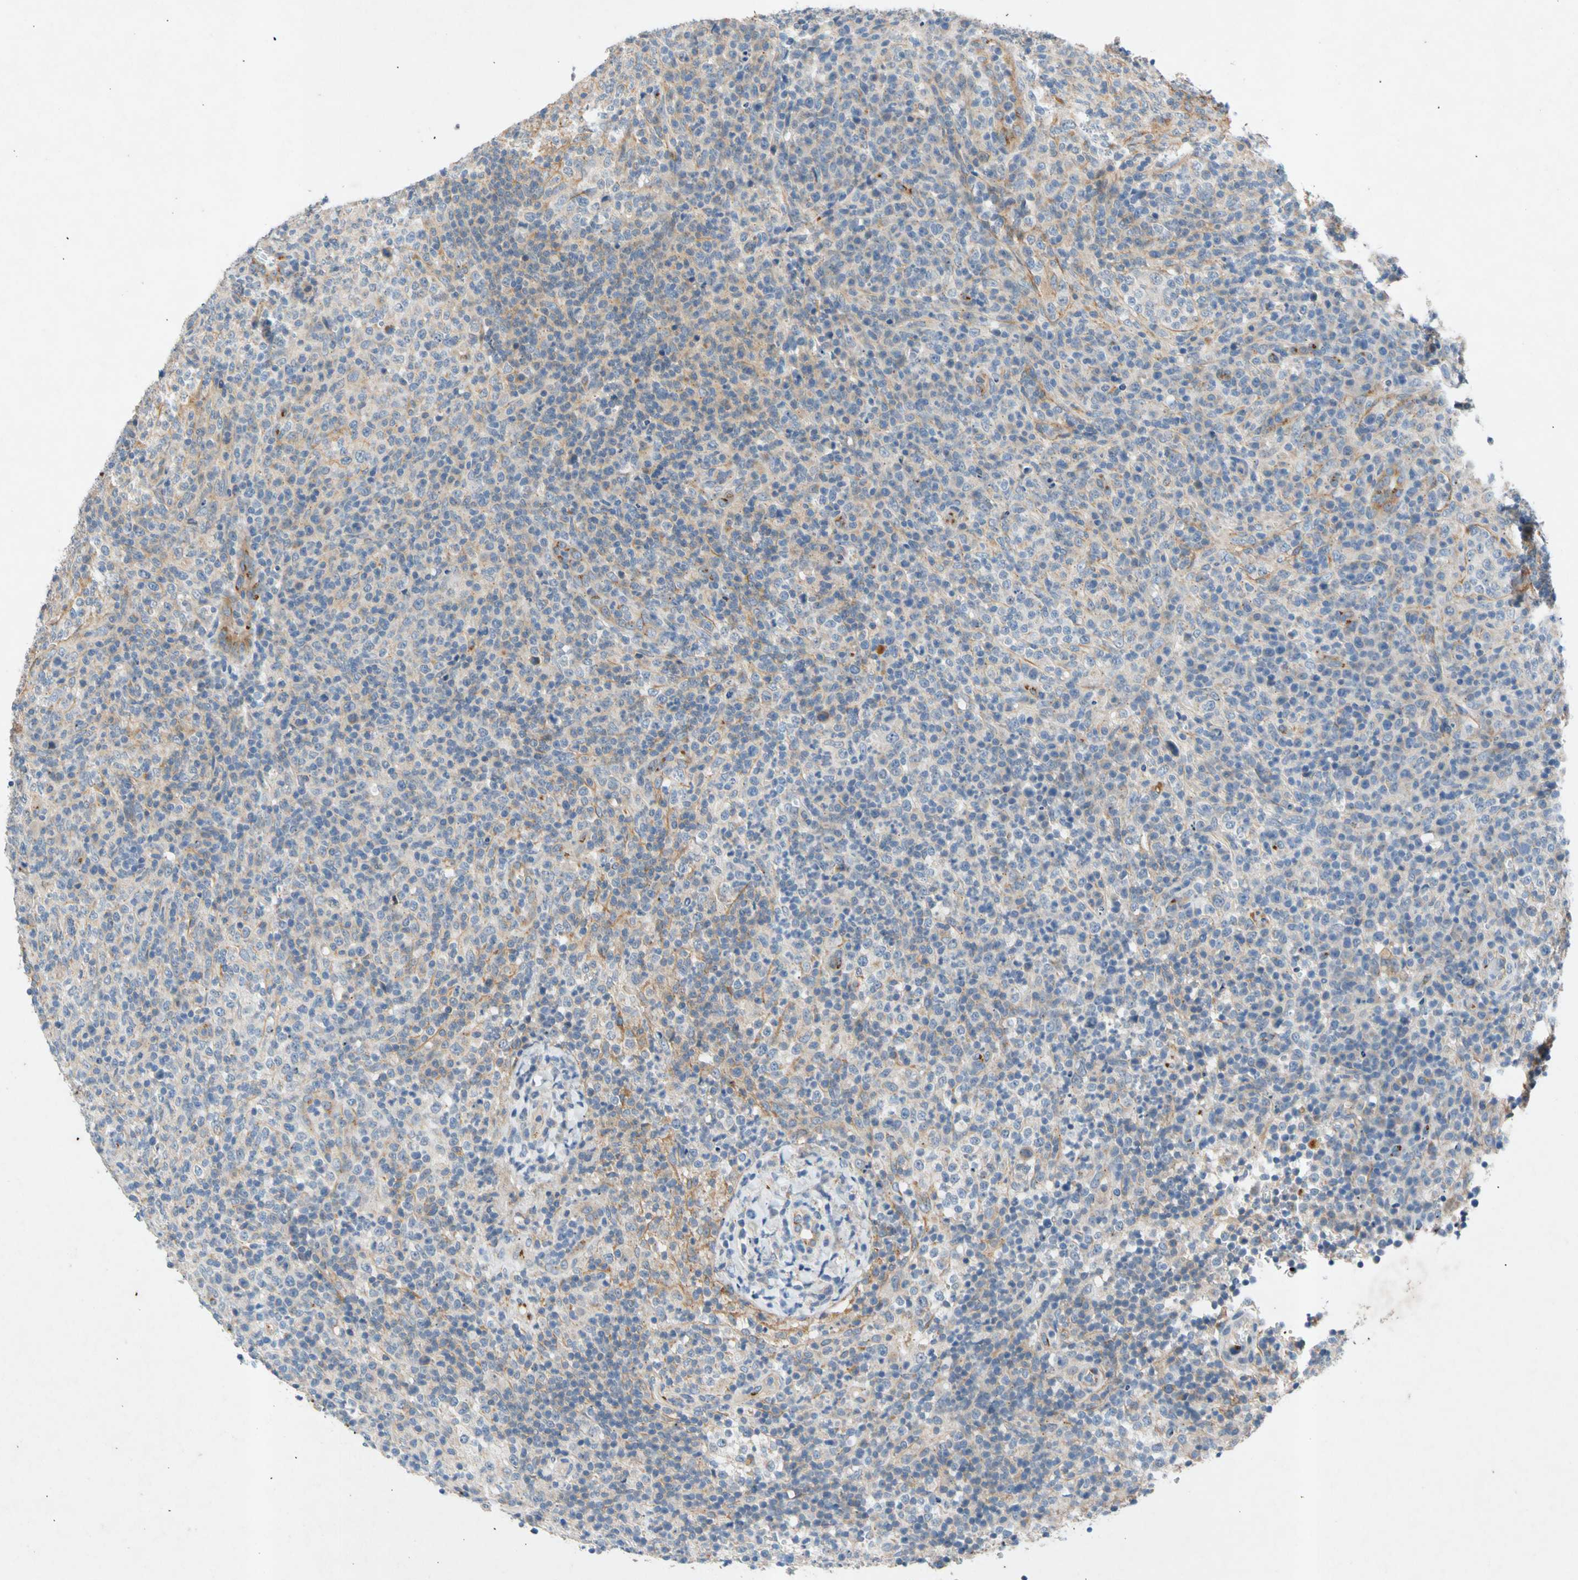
{"staining": {"intensity": "weak", "quantity": "25%-75%", "location": "cytoplasmic/membranous"}, "tissue": "lymphoma", "cell_type": "Tumor cells", "image_type": "cancer", "snomed": [{"axis": "morphology", "description": "Malignant lymphoma, non-Hodgkin's type, High grade"}, {"axis": "topography", "description": "Lymph node"}], "caption": "Protein analysis of high-grade malignant lymphoma, non-Hodgkin's type tissue shows weak cytoplasmic/membranous staining in about 25%-75% of tumor cells.", "gene": "GASK1B", "patient": {"sex": "female", "age": 76}}